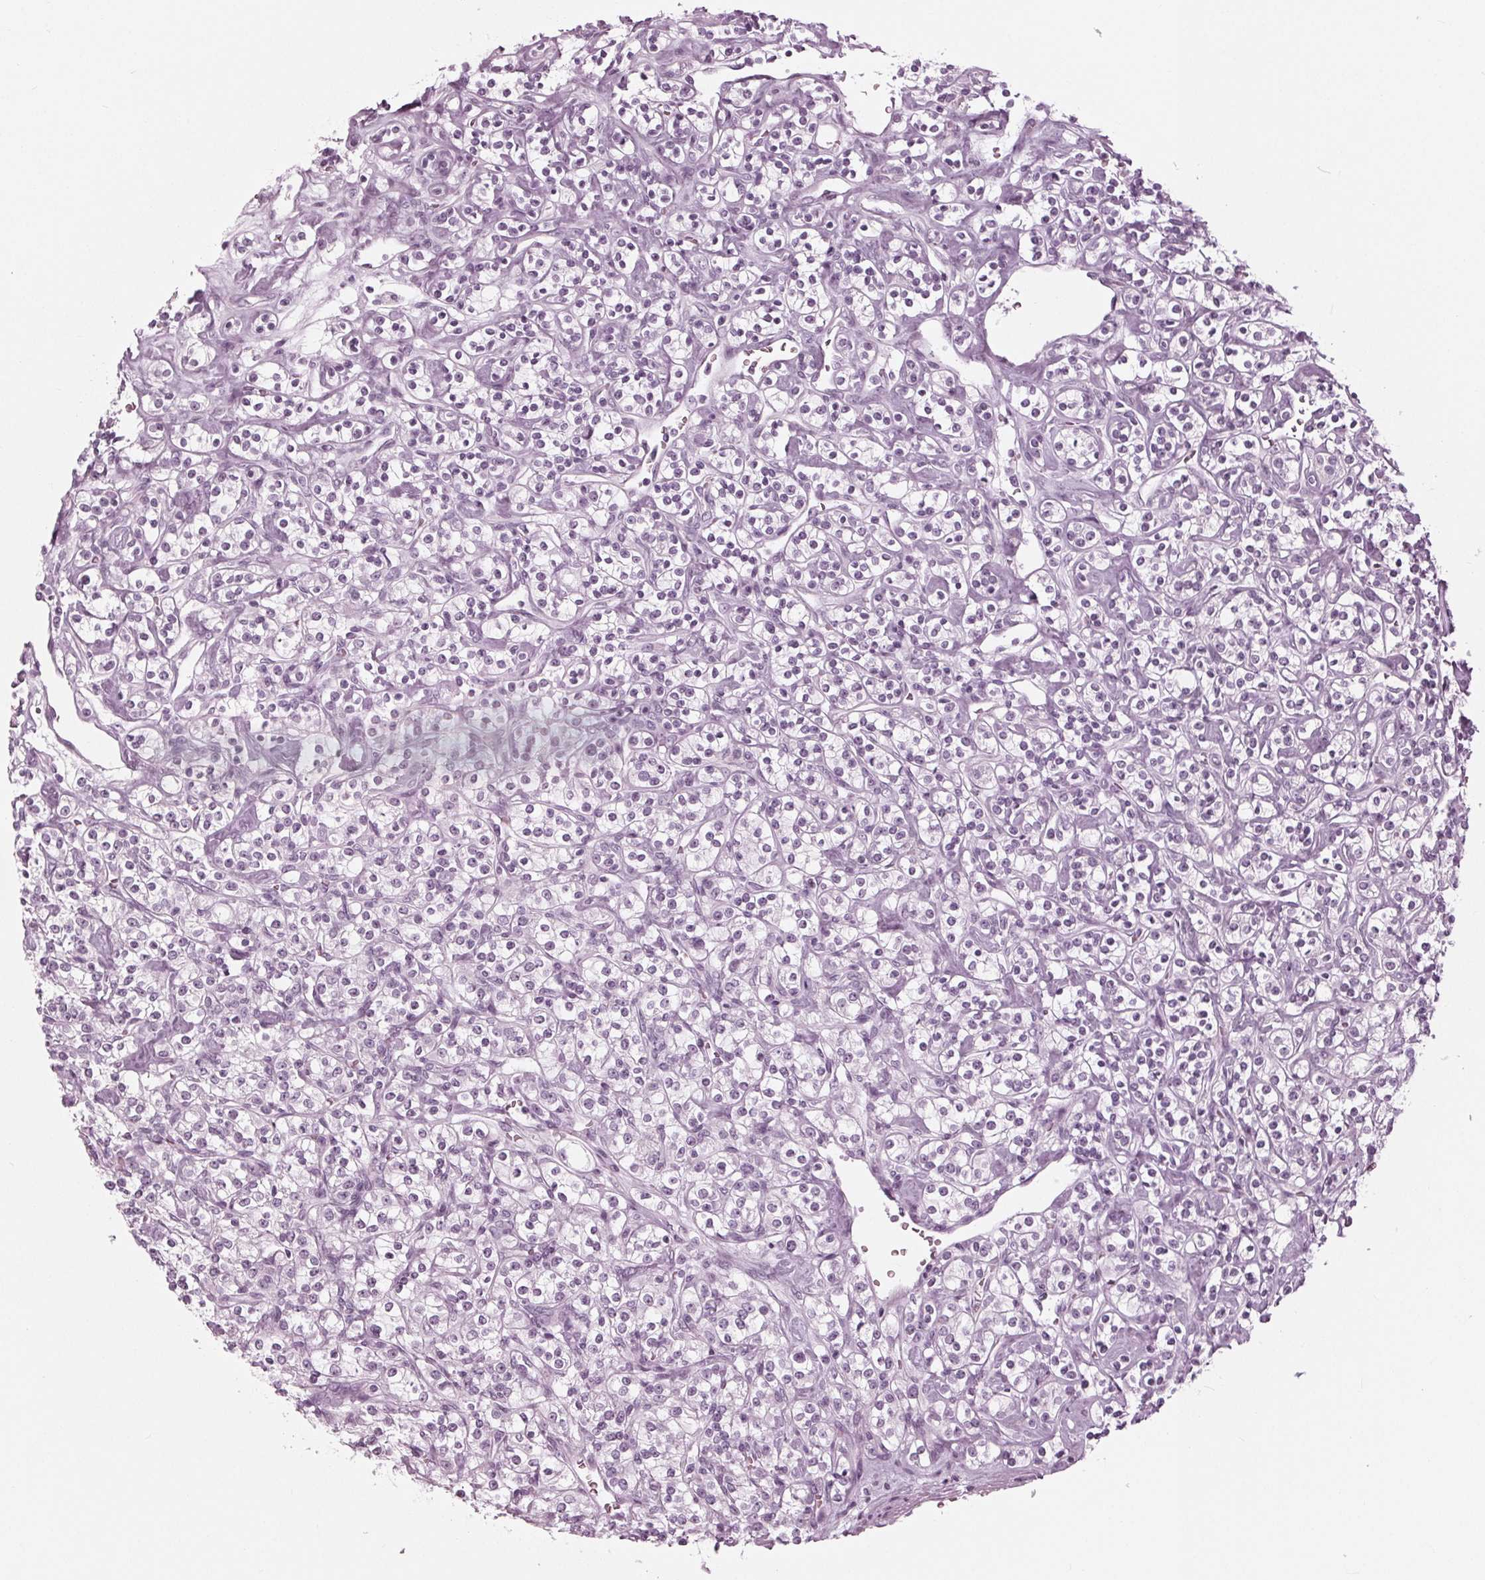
{"staining": {"intensity": "negative", "quantity": "none", "location": "none"}, "tissue": "renal cancer", "cell_type": "Tumor cells", "image_type": "cancer", "snomed": [{"axis": "morphology", "description": "Adenocarcinoma, NOS"}, {"axis": "topography", "description": "Kidney"}], "caption": "Renal cancer was stained to show a protein in brown. There is no significant expression in tumor cells.", "gene": "KRT28", "patient": {"sex": "male", "age": 77}}